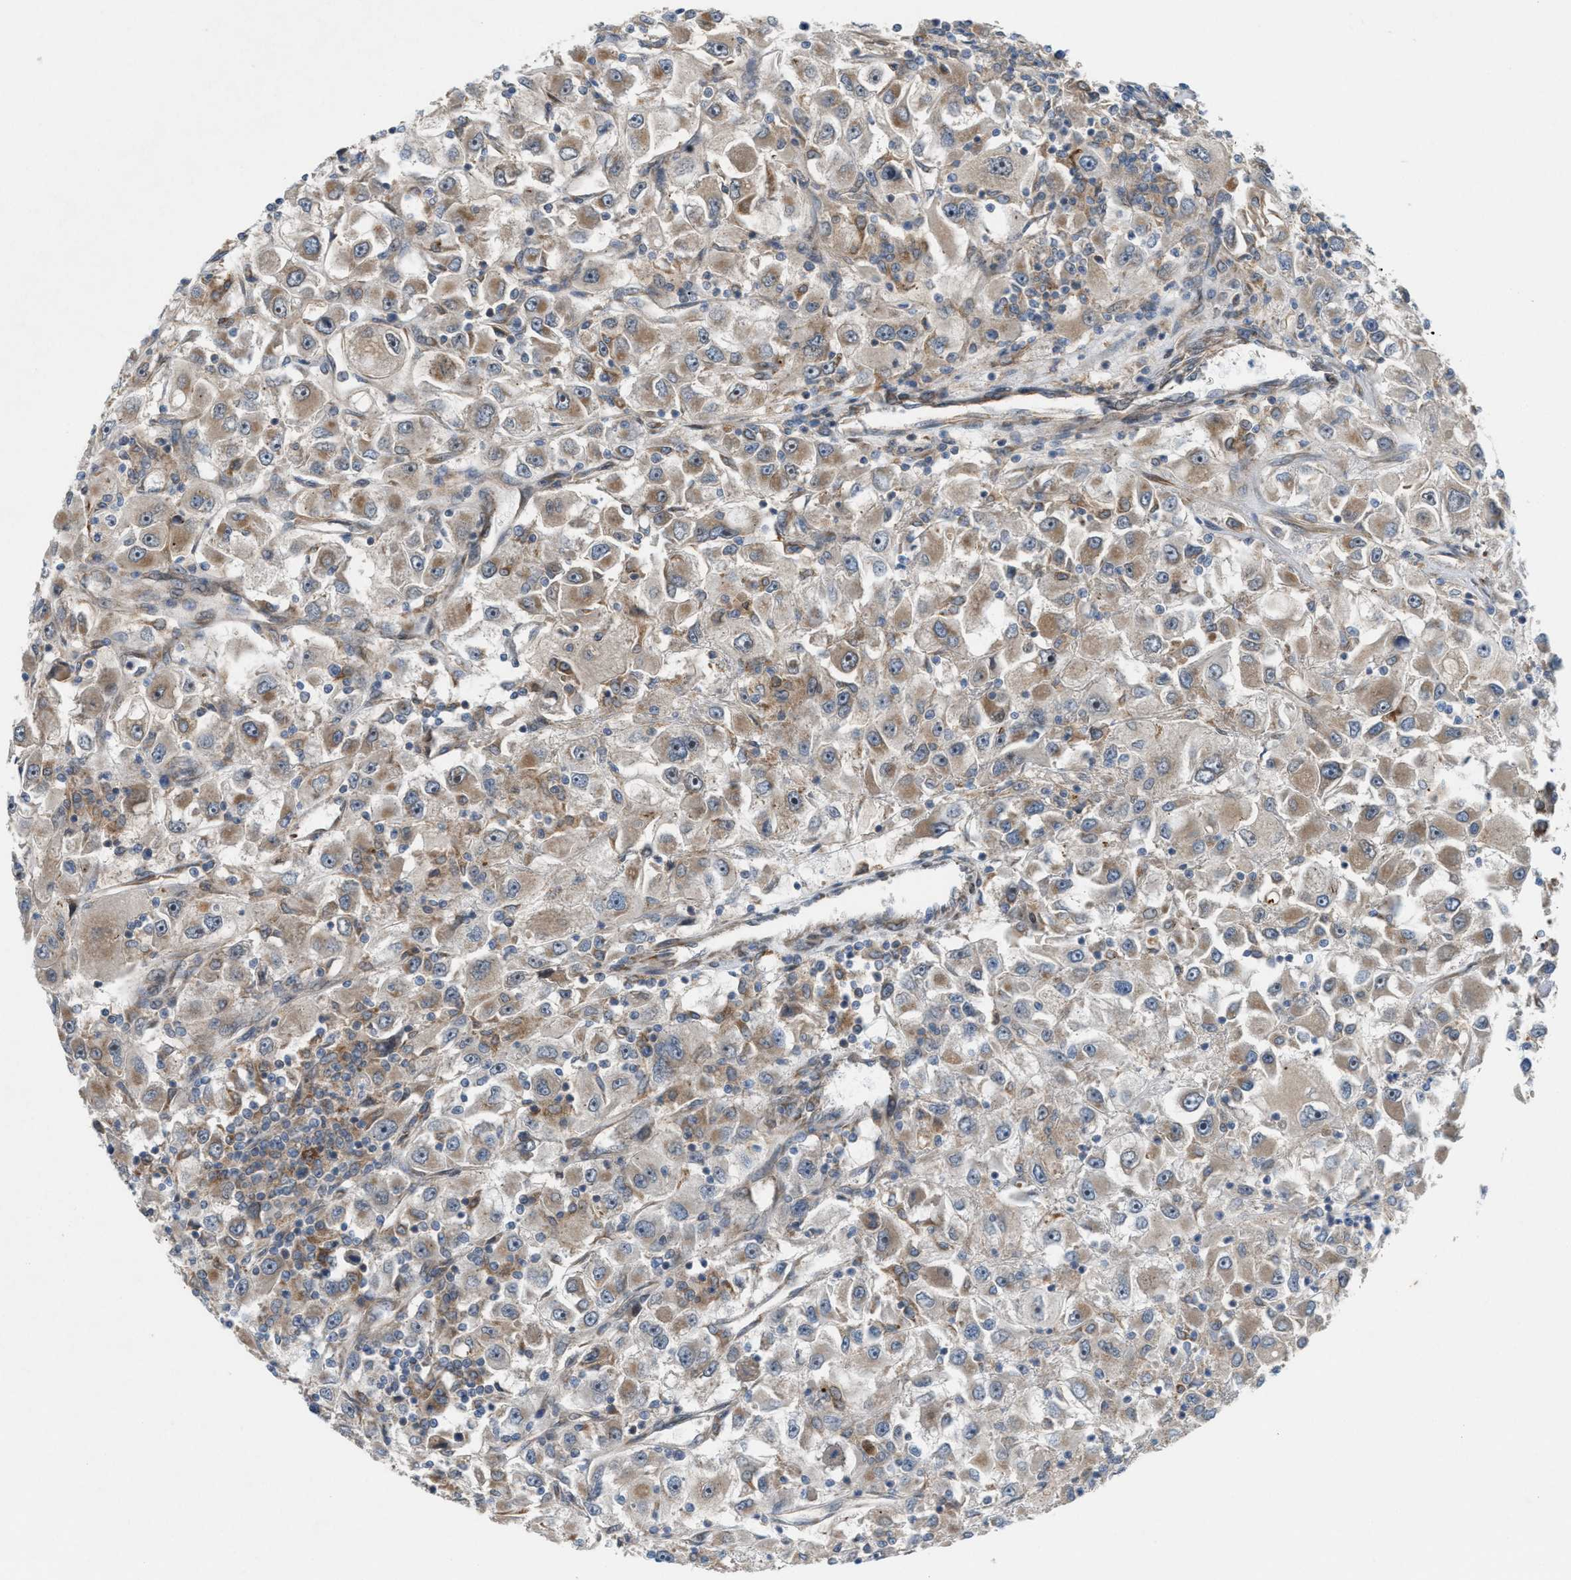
{"staining": {"intensity": "weak", "quantity": "25%-75%", "location": "cytoplasmic/membranous,nuclear"}, "tissue": "renal cancer", "cell_type": "Tumor cells", "image_type": "cancer", "snomed": [{"axis": "morphology", "description": "Adenocarcinoma, NOS"}, {"axis": "topography", "description": "Kidney"}], "caption": "Adenocarcinoma (renal) stained with immunohistochemistry (IHC) displays weak cytoplasmic/membranous and nuclear expression in approximately 25%-75% of tumor cells. The staining is performed using DAB brown chromogen to label protein expression. The nuclei are counter-stained blue using hematoxylin.", "gene": "CYB5D1", "patient": {"sex": "female", "age": 52}}